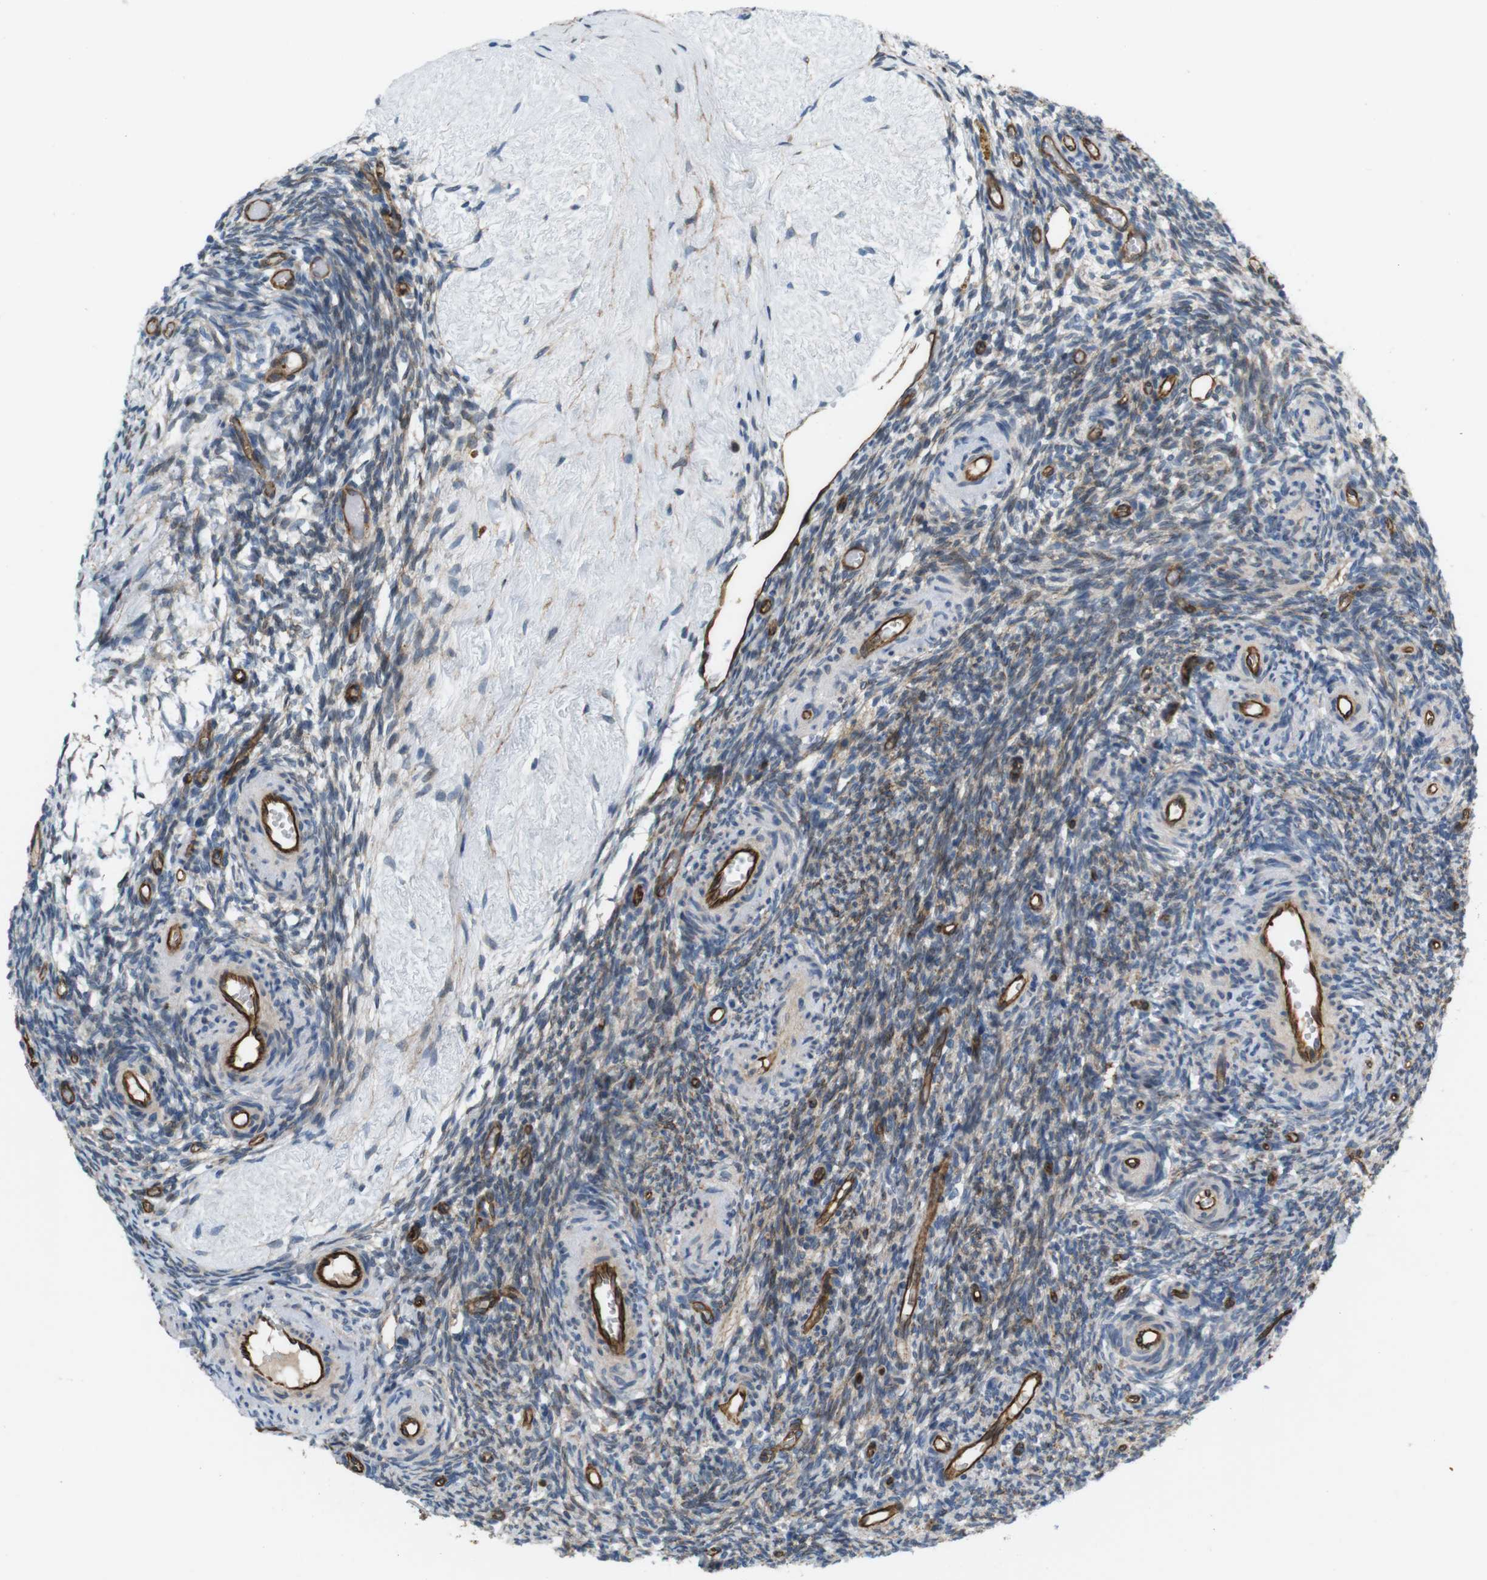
{"staining": {"intensity": "moderate", "quantity": ">75%", "location": "cytoplasmic/membranous"}, "tissue": "ovary", "cell_type": "Ovarian stroma cells", "image_type": "normal", "snomed": [{"axis": "morphology", "description": "Normal tissue, NOS"}, {"axis": "topography", "description": "Ovary"}], "caption": "IHC (DAB (3,3'-diaminobenzidine)) staining of unremarkable human ovary demonstrates moderate cytoplasmic/membranous protein staining in approximately >75% of ovarian stroma cells.", "gene": "BVES", "patient": {"sex": "female", "age": 35}}